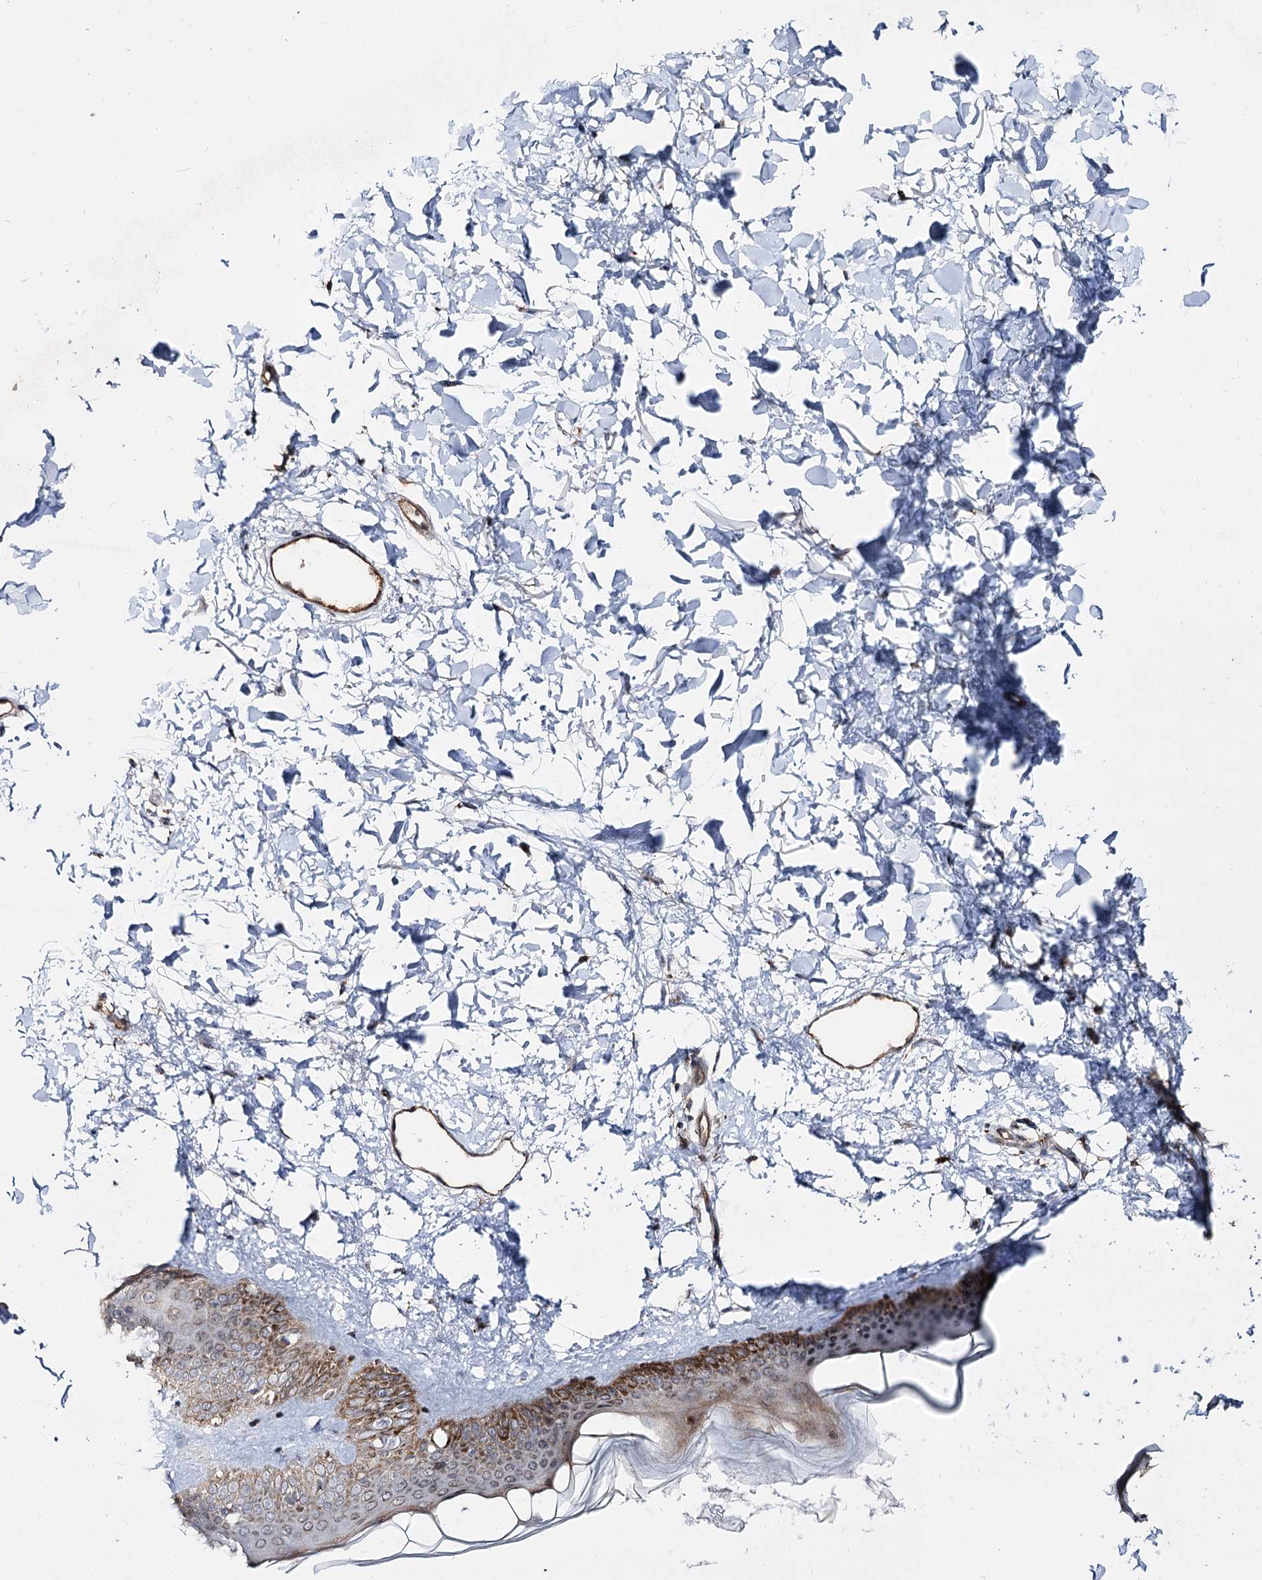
{"staining": {"intensity": "moderate", "quantity": ">75%", "location": "cytoplasmic/membranous"}, "tissue": "skin", "cell_type": "Fibroblasts", "image_type": "normal", "snomed": [{"axis": "morphology", "description": "Normal tissue, NOS"}, {"axis": "topography", "description": "Skin"}], "caption": "A micrograph showing moderate cytoplasmic/membranous staining in about >75% of fibroblasts in benign skin, as visualized by brown immunohistochemical staining.", "gene": "CBR4", "patient": {"sex": "female", "age": 58}}